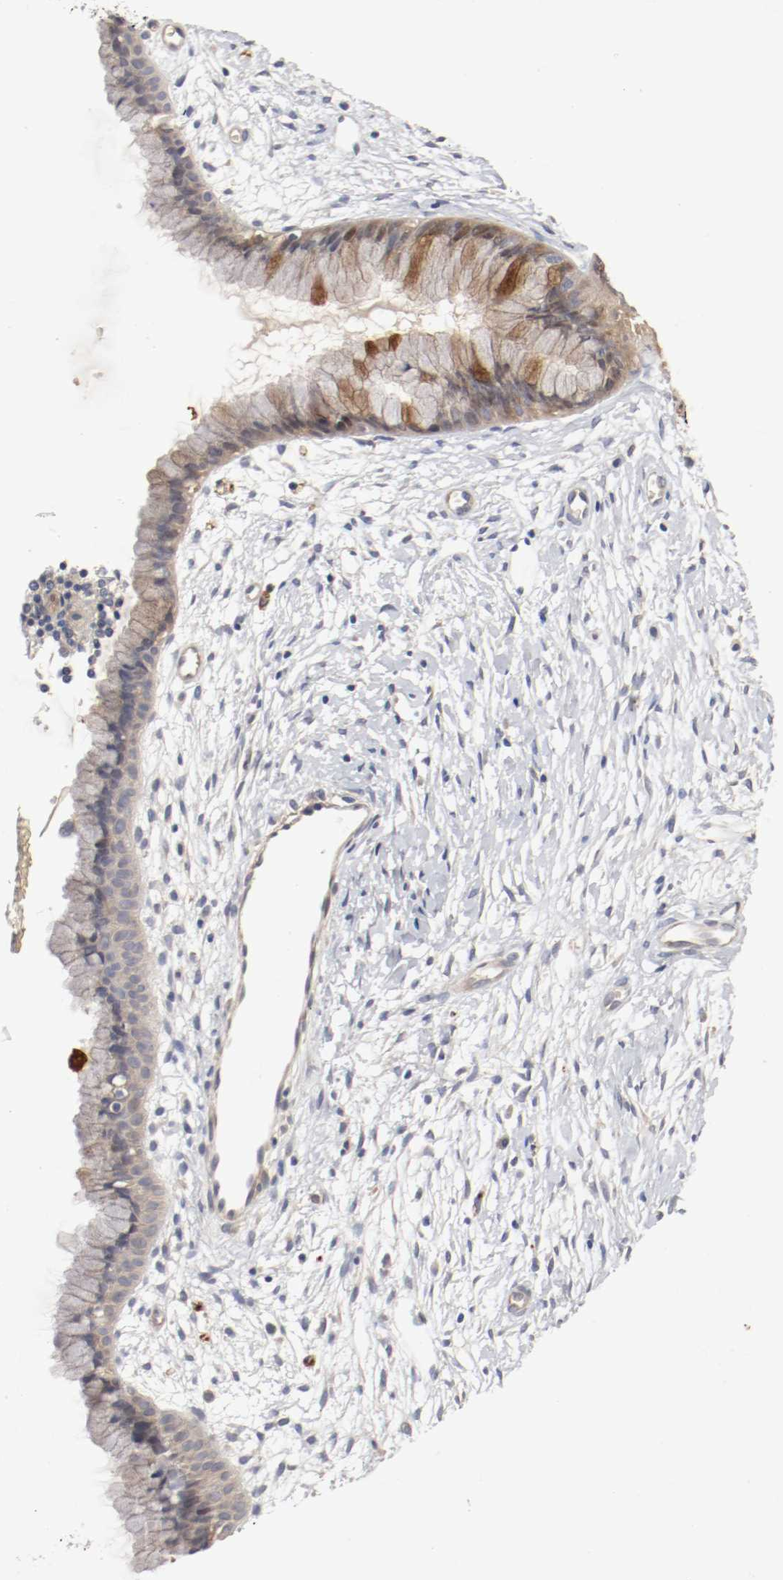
{"staining": {"intensity": "moderate", "quantity": ">75%", "location": "cytoplasmic/membranous"}, "tissue": "cervix", "cell_type": "Glandular cells", "image_type": "normal", "snomed": [{"axis": "morphology", "description": "Normal tissue, NOS"}, {"axis": "topography", "description": "Cervix"}], "caption": "A brown stain highlights moderate cytoplasmic/membranous positivity of a protein in glandular cells of benign cervix. The staining is performed using DAB (3,3'-diaminobenzidine) brown chromogen to label protein expression. The nuclei are counter-stained blue using hematoxylin.", "gene": "REN", "patient": {"sex": "female", "age": 39}}